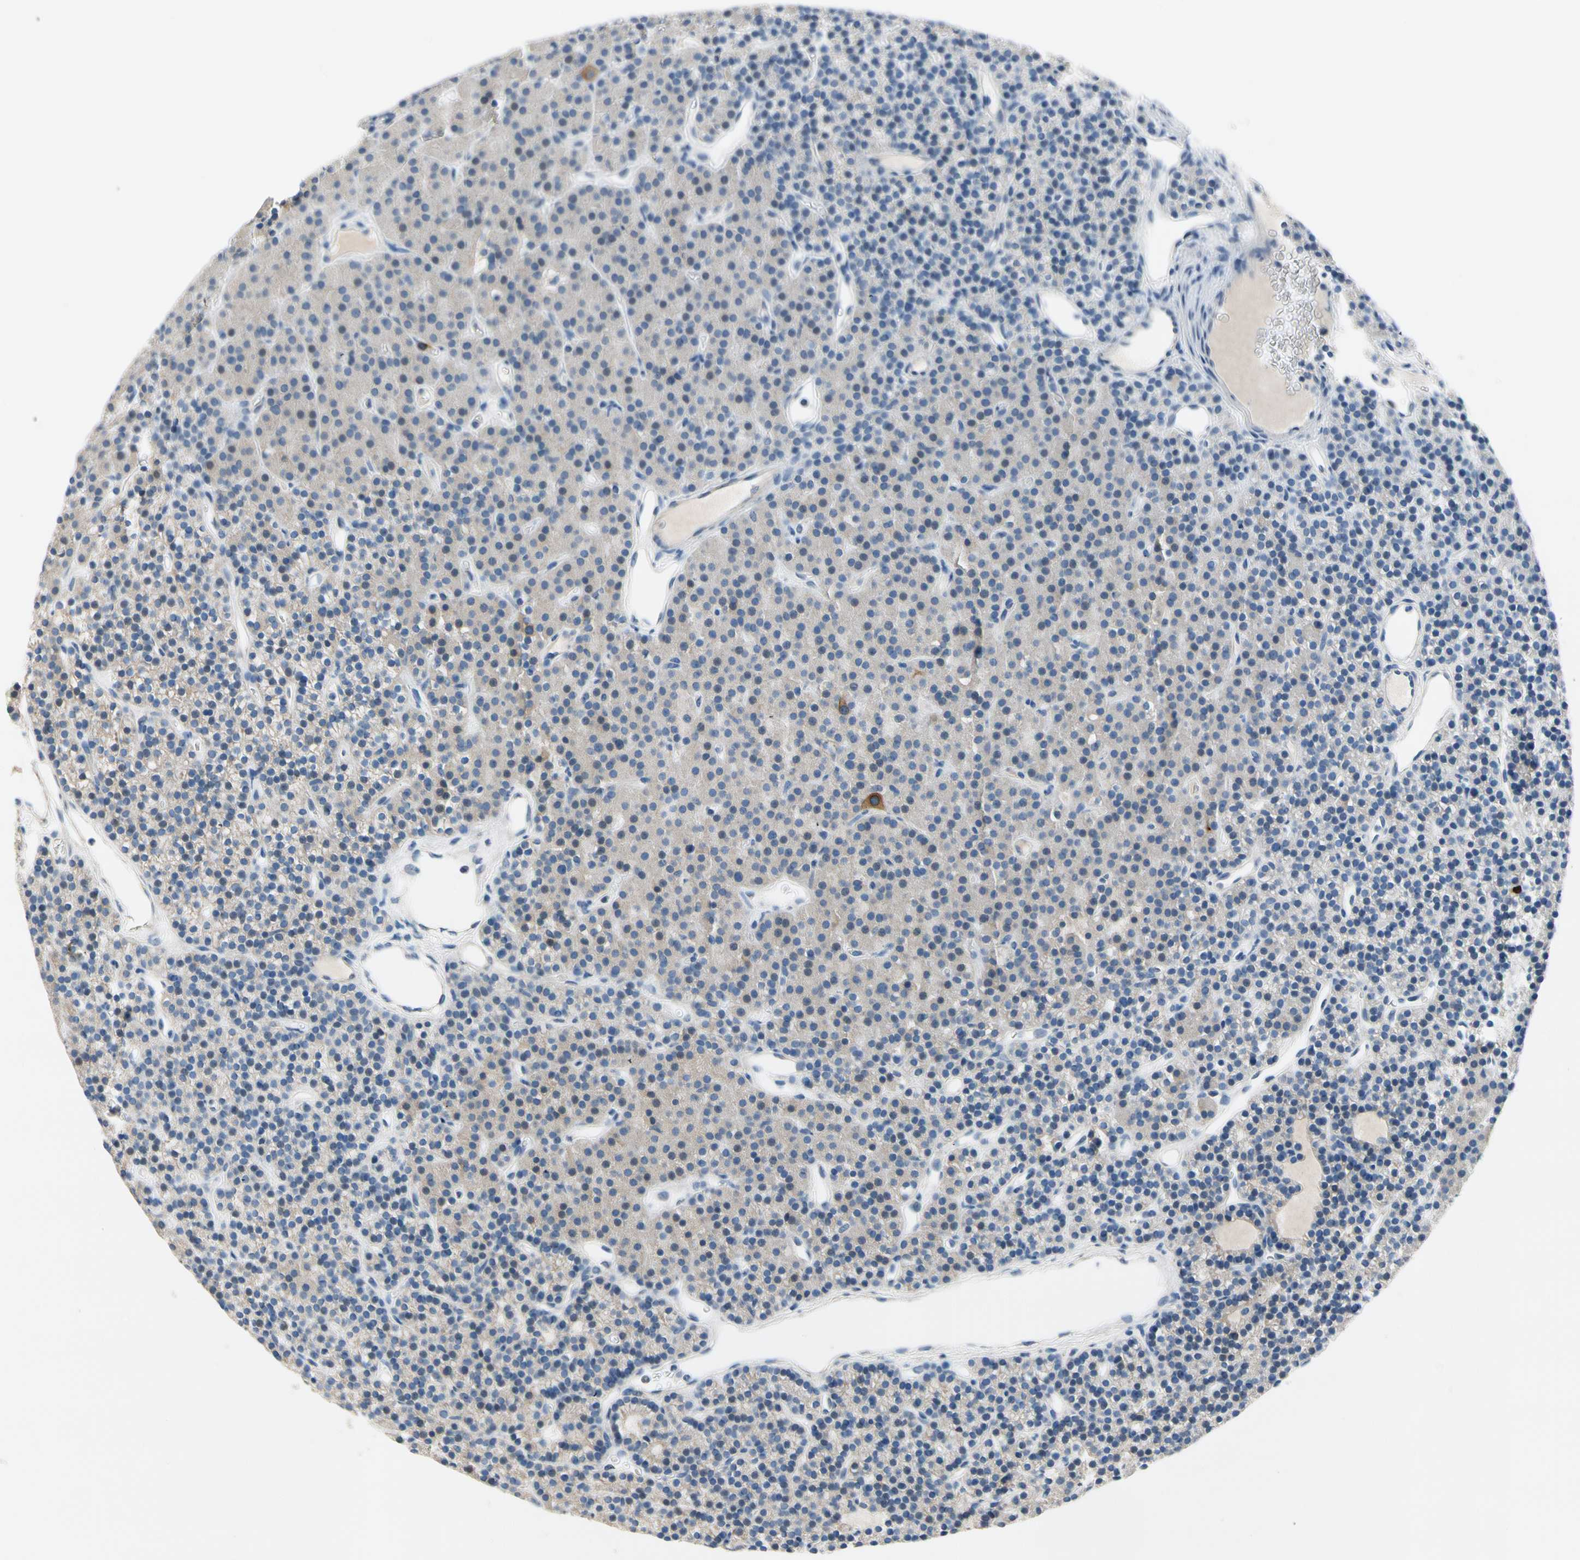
{"staining": {"intensity": "weak", "quantity": "25%-75%", "location": "cytoplasmic/membranous"}, "tissue": "parathyroid gland", "cell_type": "Glandular cells", "image_type": "normal", "snomed": [{"axis": "morphology", "description": "Normal tissue, NOS"}, {"axis": "morphology", "description": "Hyperplasia, NOS"}, {"axis": "topography", "description": "Parathyroid gland"}], "caption": "Immunohistochemical staining of benign parathyroid gland displays 25%-75% levels of weak cytoplasmic/membranous protein staining in approximately 25%-75% of glandular cells.", "gene": "CKAP2", "patient": {"sex": "male", "age": 44}}